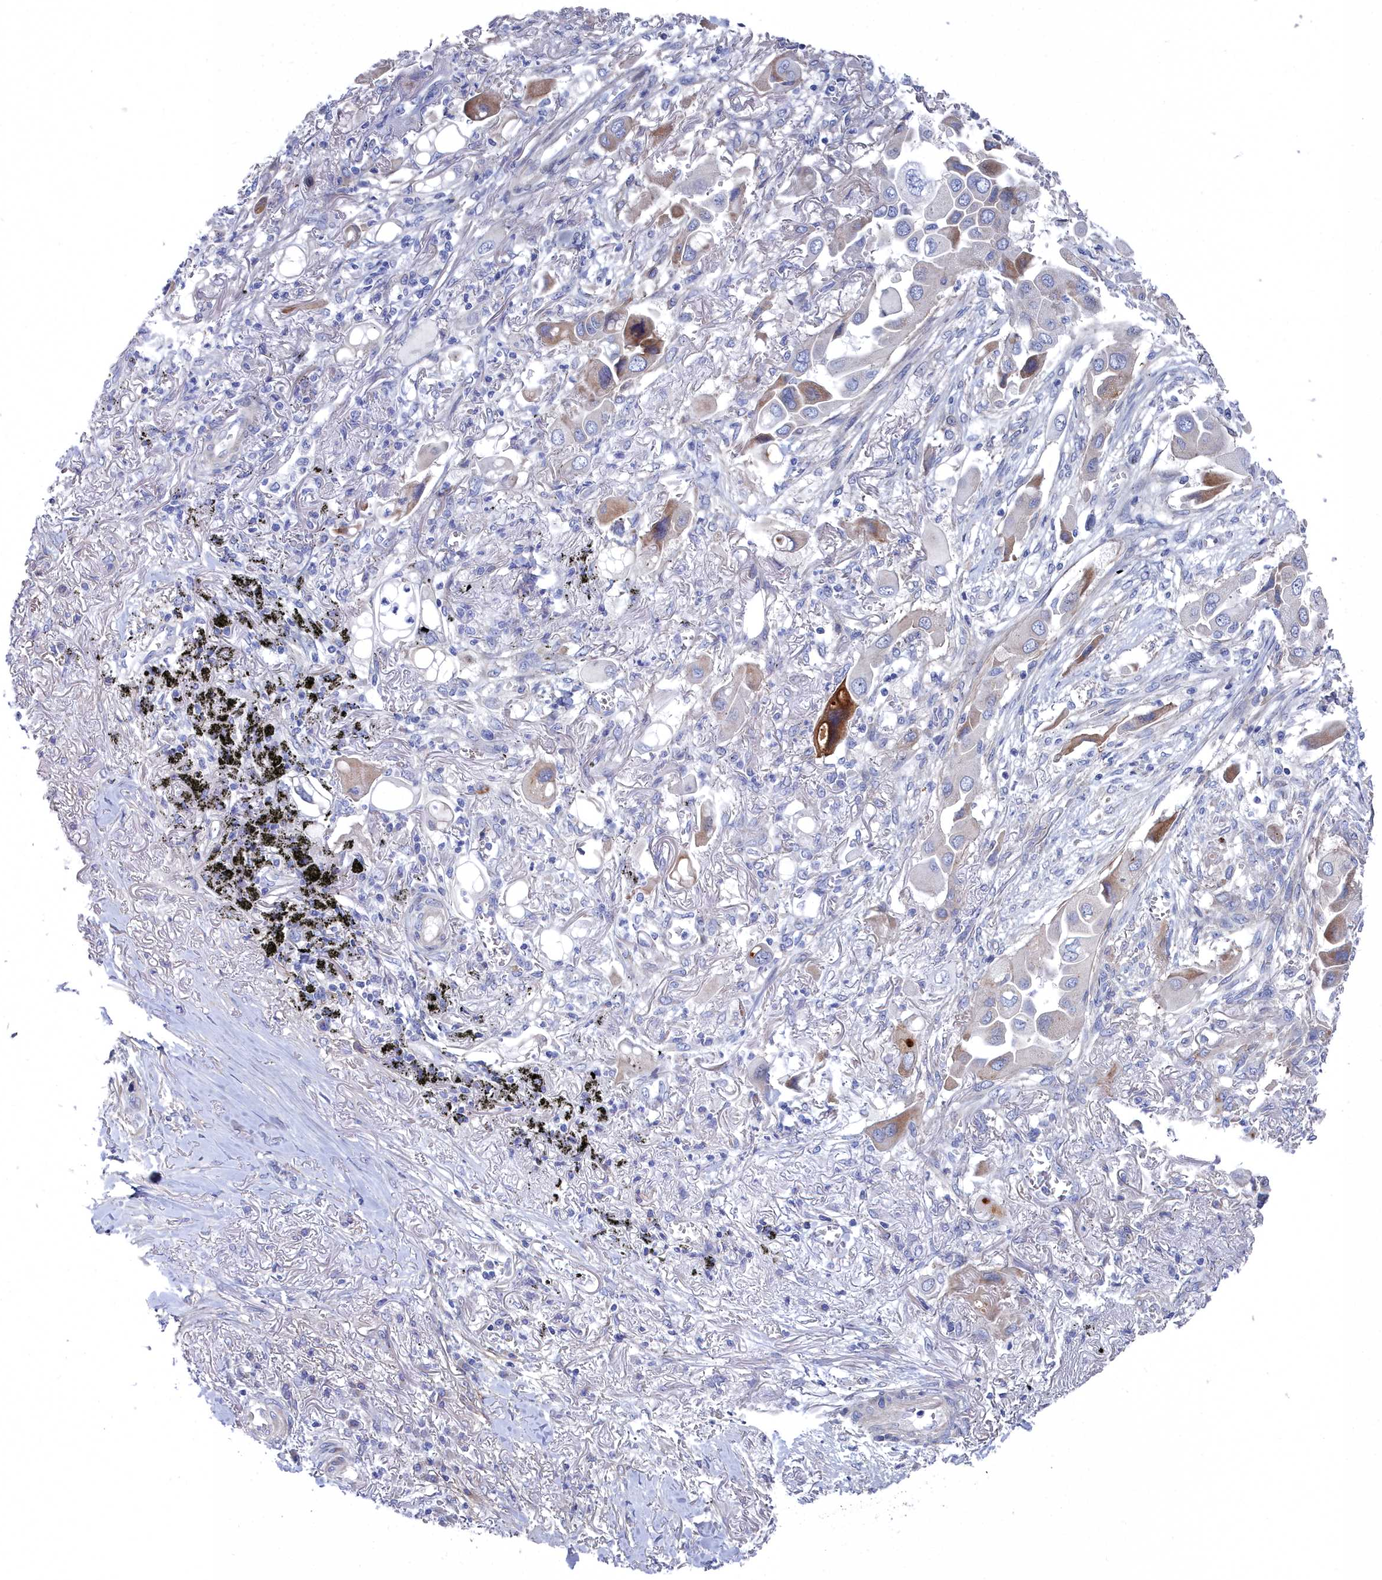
{"staining": {"intensity": "strong", "quantity": "<25%", "location": "cytoplasmic/membranous"}, "tissue": "lung cancer", "cell_type": "Tumor cells", "image_type": "cancer", "snomed": [{"axis": "morphology", "description": "Adenocarcinoma, NOS"}, {"axis": "topography", "description": "Lung"}], "caption": "Approximately <25% of tumor cells in lung cancer display strong cytoplasmic/membranous protein expression as visualized by brown immunohistochemical staining.", "gene": "SHISAL2A", "patient": {"sex": "female", "age": 76}}